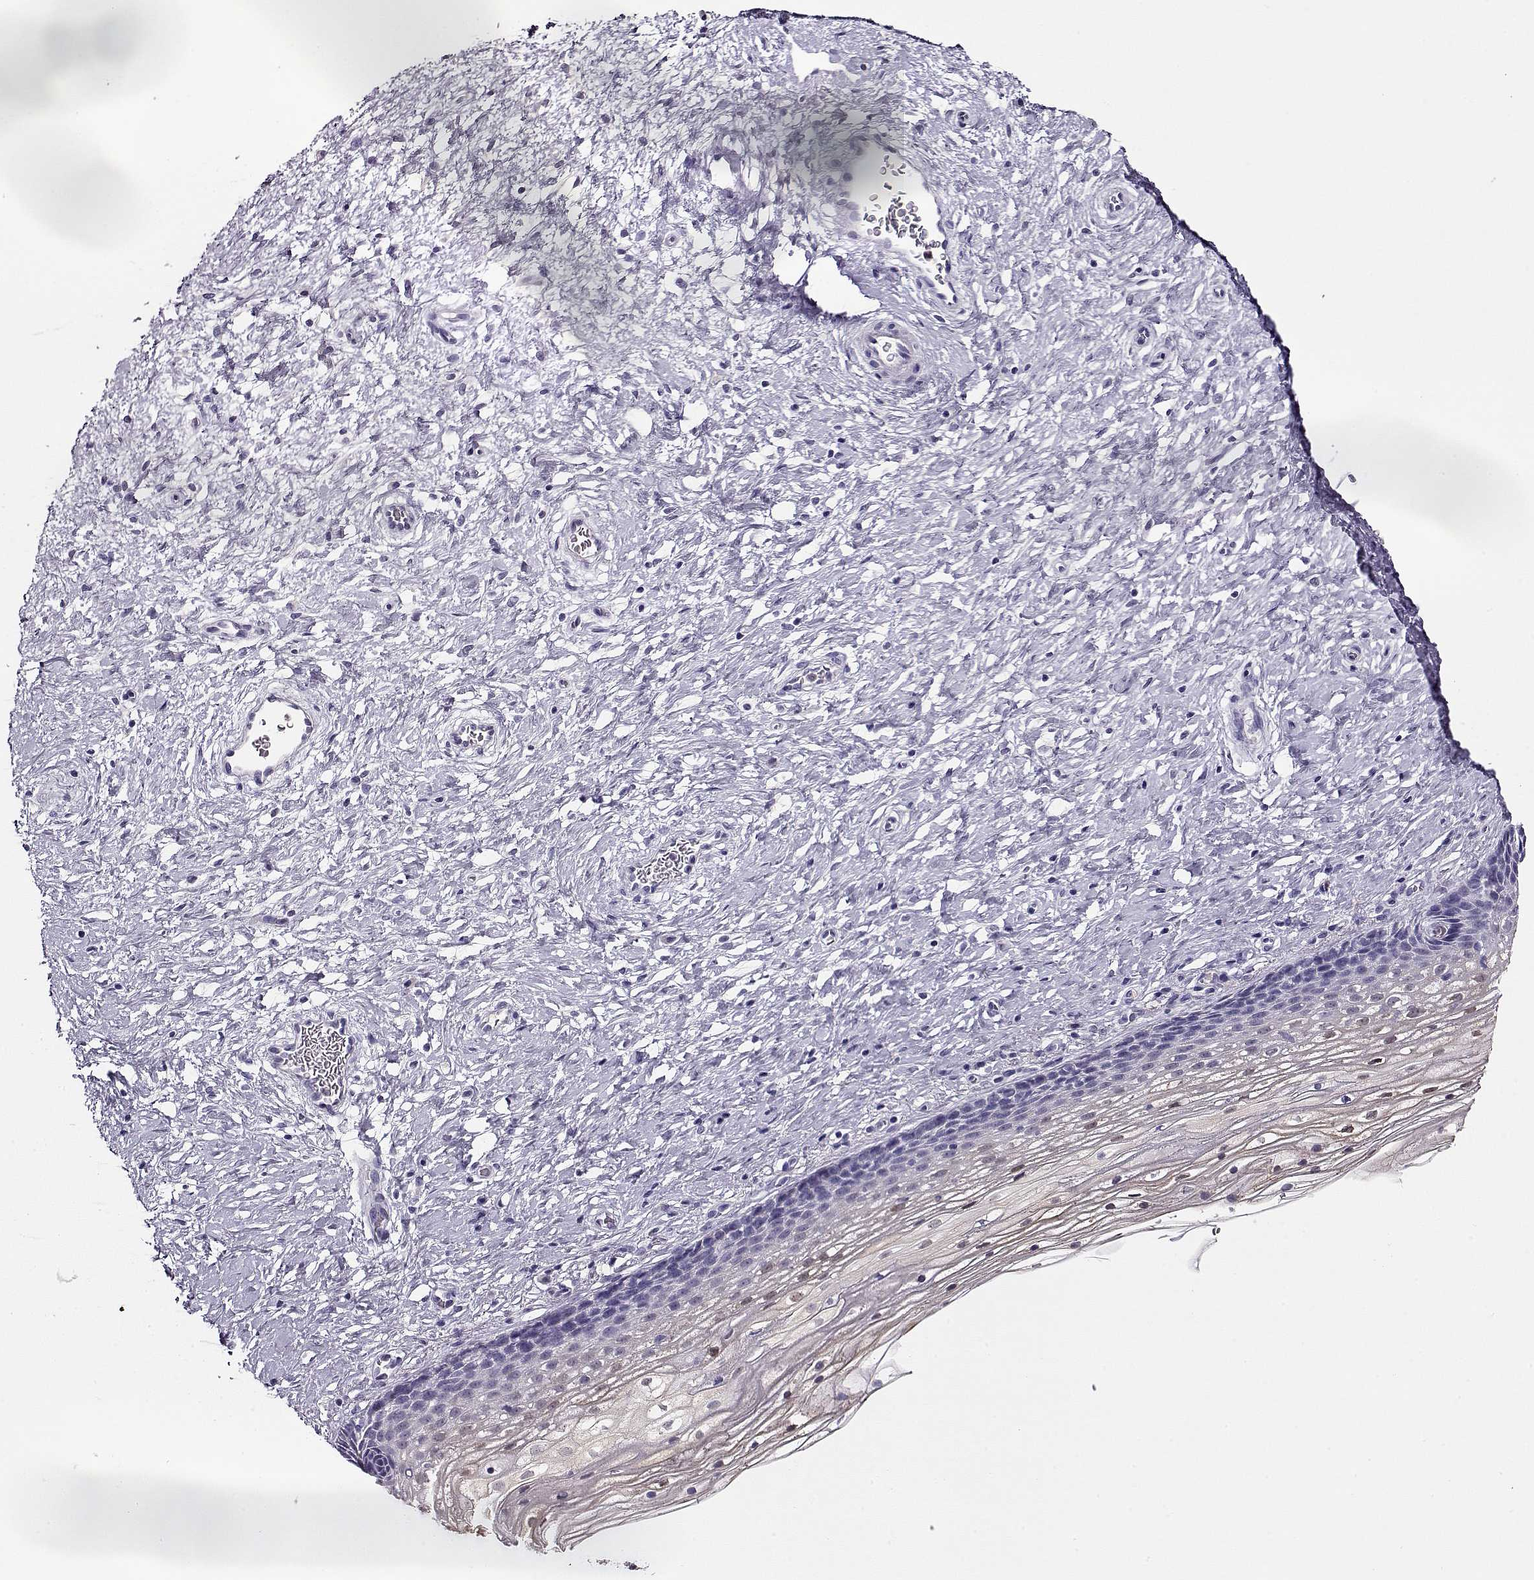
{"staining": {"intensity": "negative", "quantity": "none", "location": "none"}, "tissue": "cervix", "cell_type": "Glandular cells", "image_type": "normal", "snomed": [{"axis": "morphology", "description": "Normal tissue, NOS"}, {"axis": "topography", "description": "Cervix"}], "caption": "Immunohistochemistry image of normal cervix: human cervix stained with DAB reveals no significant protein expression in glandular cells. (Brightfield microscopy of DAB immunohistochemistry (IHC) at high magnification).", "gene": "CCR8", "patient": {"sex": "female", "age": 34}}